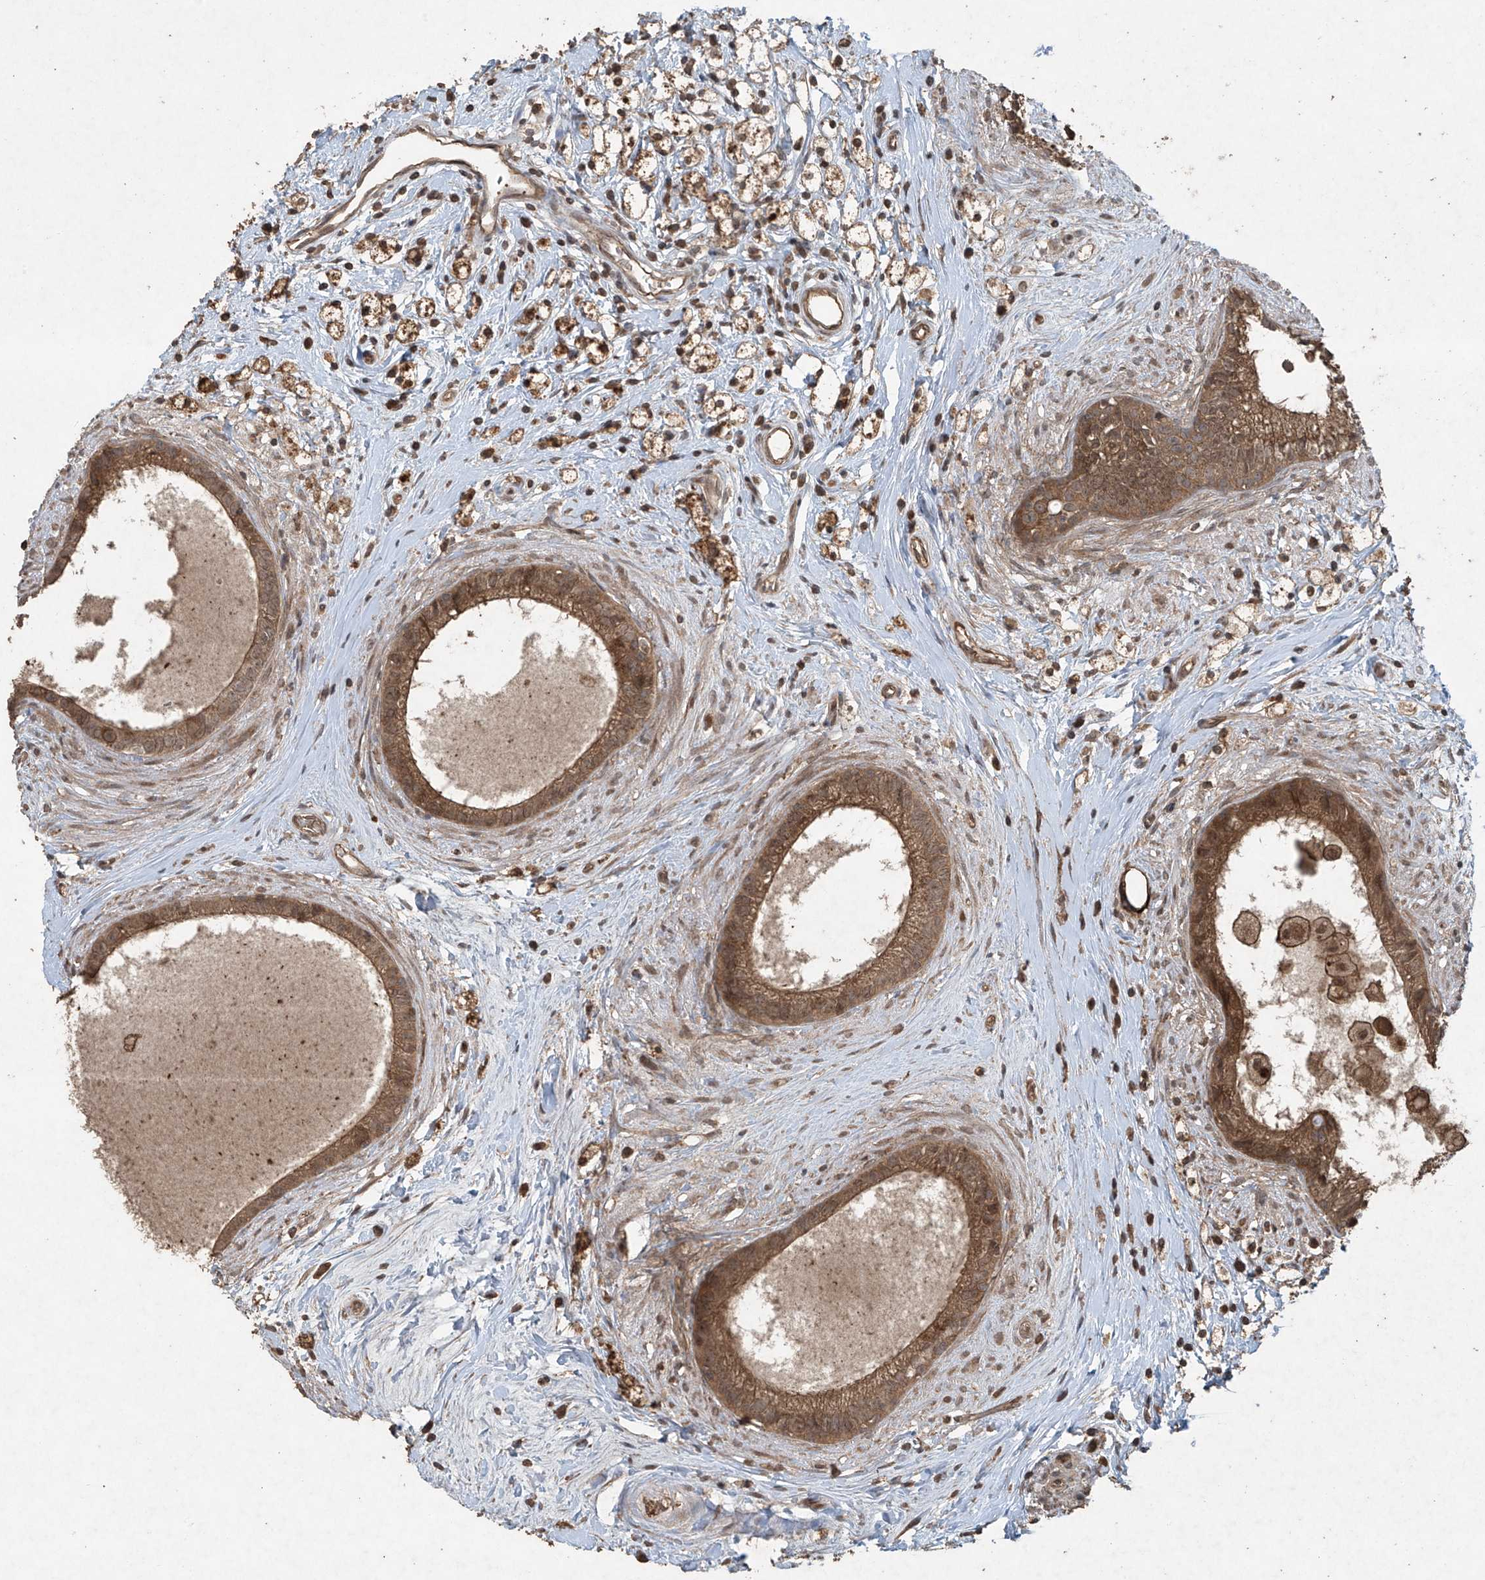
{"staining": {"intensity": "strong", "quantity": ">75%", "location": "cytoplasmic/membranous"}, "tissue": "epididymis", "cell_type": "Glandular cells", "image_type": "normal", "snomed": [{"axis": "morphology", "description": "Normal tissue, NOS"}, {"axis": "topography", "description": "Epididymis"}], "caption": "A histopathology image showing strong cytoplasmic/membranous expression in approximately >75% of glandular cells in normal epididymis, as visualized by brown immunohistochemical staining.", "gene": "PGPEP1", "patient": {"sex": "male", "age": 80}}